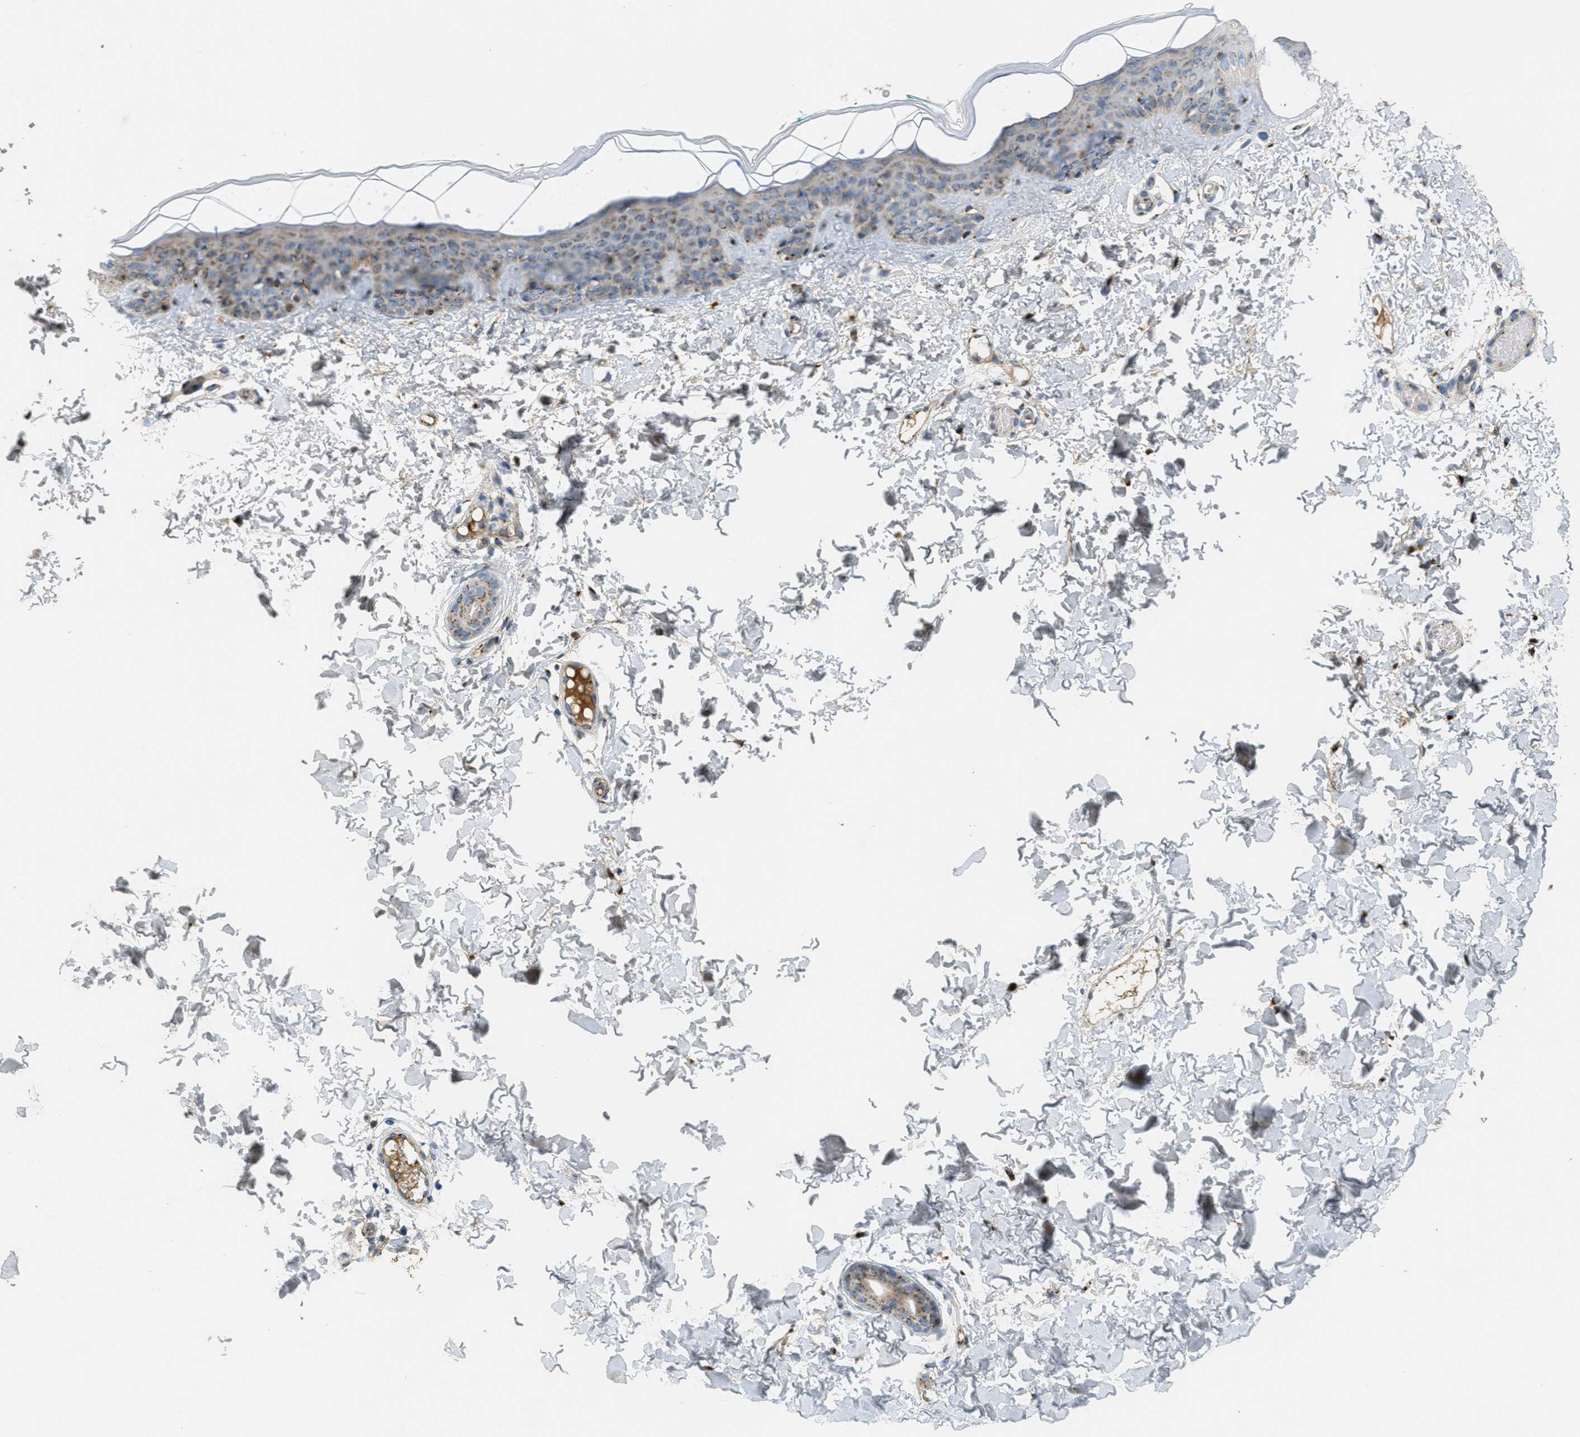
{"staining": {"intensity": "negative", "quantity": "none", "location": "none"}, "tissue": "skin", "cell_type": "Fibroblasts", "image_type": "normal", "snomed": [{"axis": "morphology", "description": "Normal tissue, NOS"}, {"axis": "topography", "description": "Skin"}], "caption": "This histopathology image is of normal skin stained with immunohistochemistry (IHC) to label a protein in brown with the nuclei are counter-stained blue. There is no positivity in fibroblasts. (DAB IHC, high magnification).", "gene": "ZFPL1", "patient": {"sex": "male", "age": 30}}